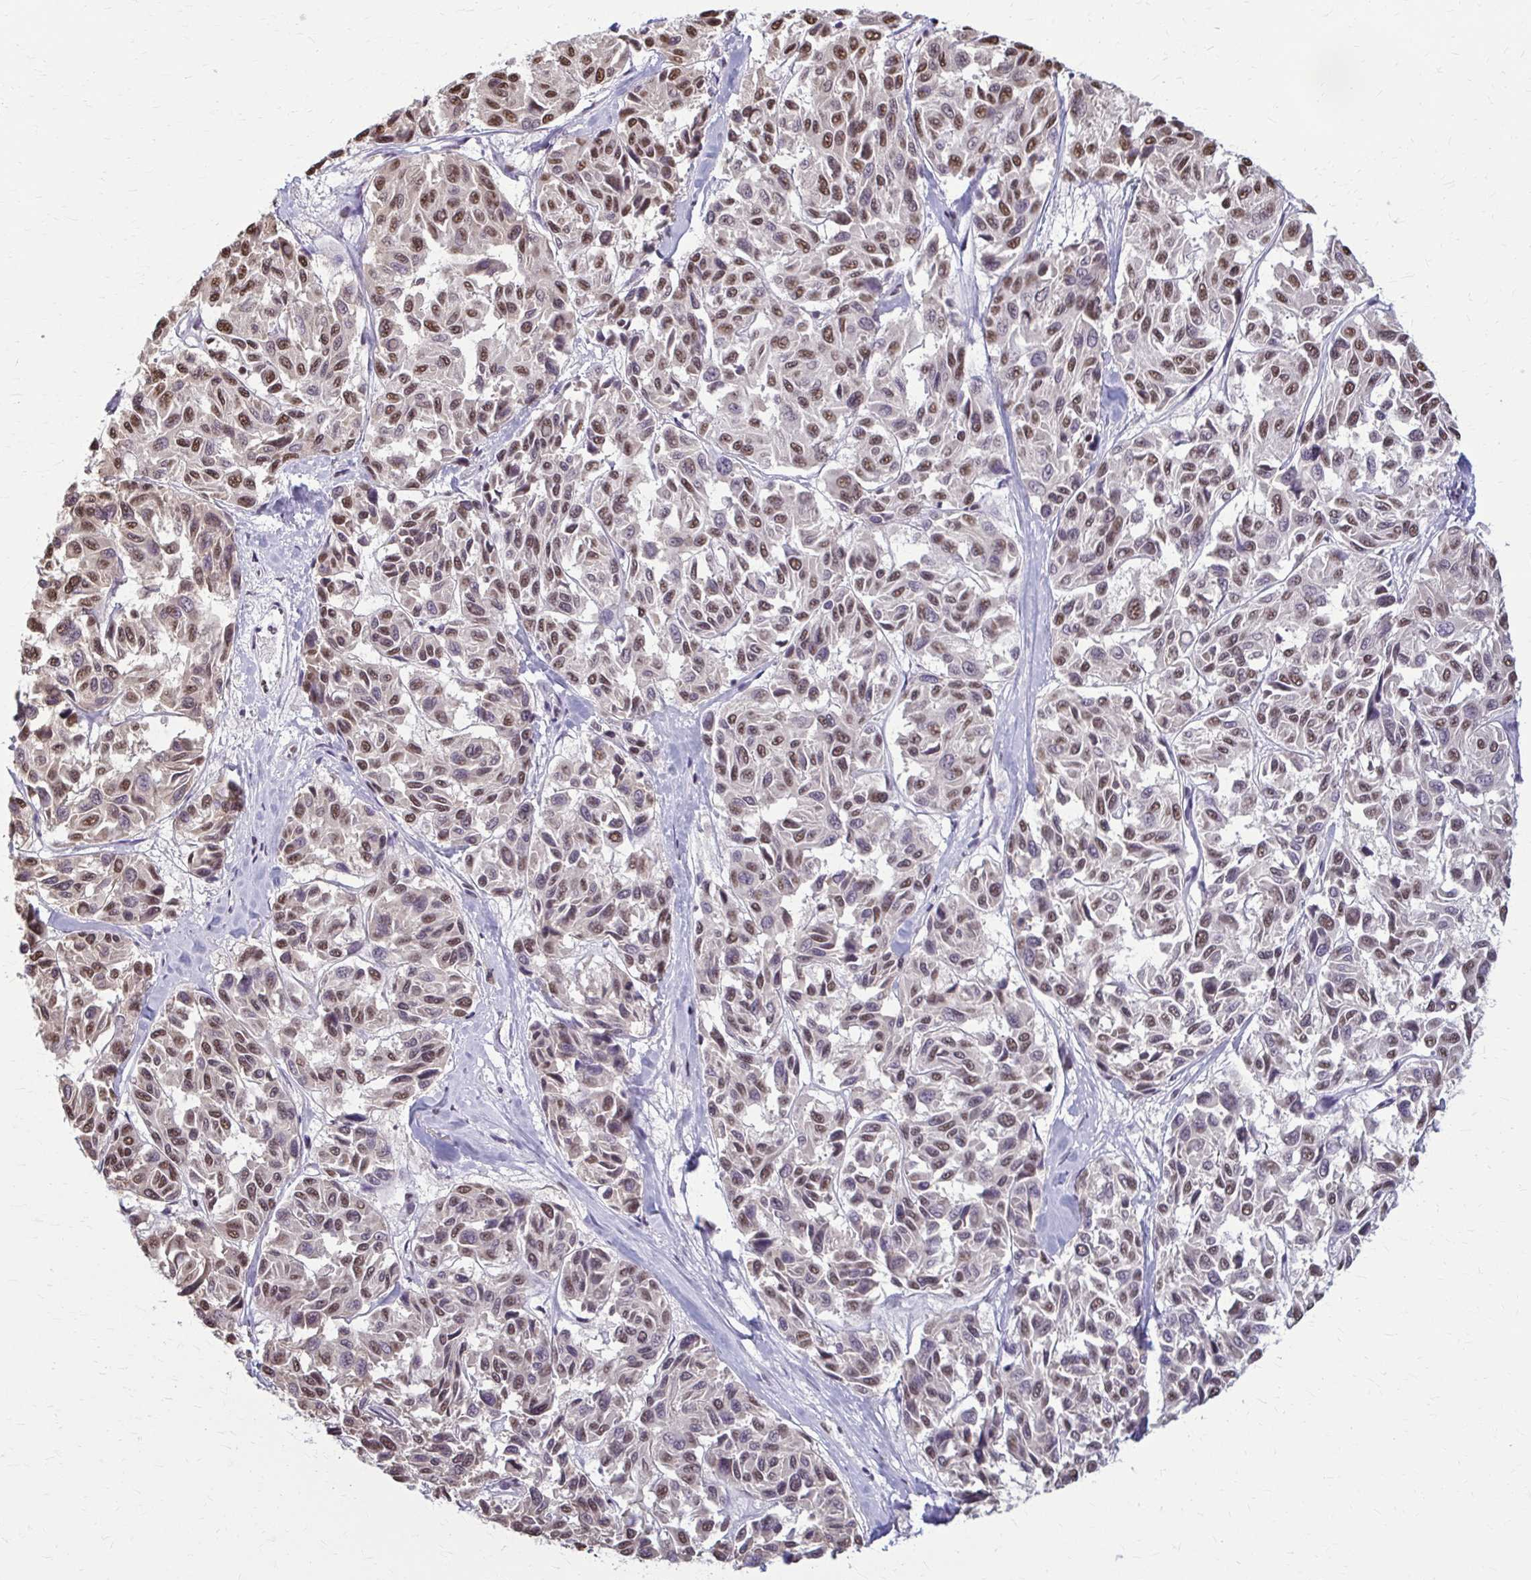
{"staining": {"intensity": "moderate", "quantity": ">75%", "location": "nuclear"}, "tissue": "melanoma", "cell_type": "Tumor cells", "image_type": "cancer", "snomed": [{"axis": "morphology", "description": "Malignant melanoma, NOS"}, {"axis": "topography", "description": "Skin"}], "caption": "Human melanoma stained for a protein (brown) displays moderate nuclear positive staining in about >75% of tumor cells.", "gene": "SNRPA", "patient": {"sex": "female", "age": 66}}